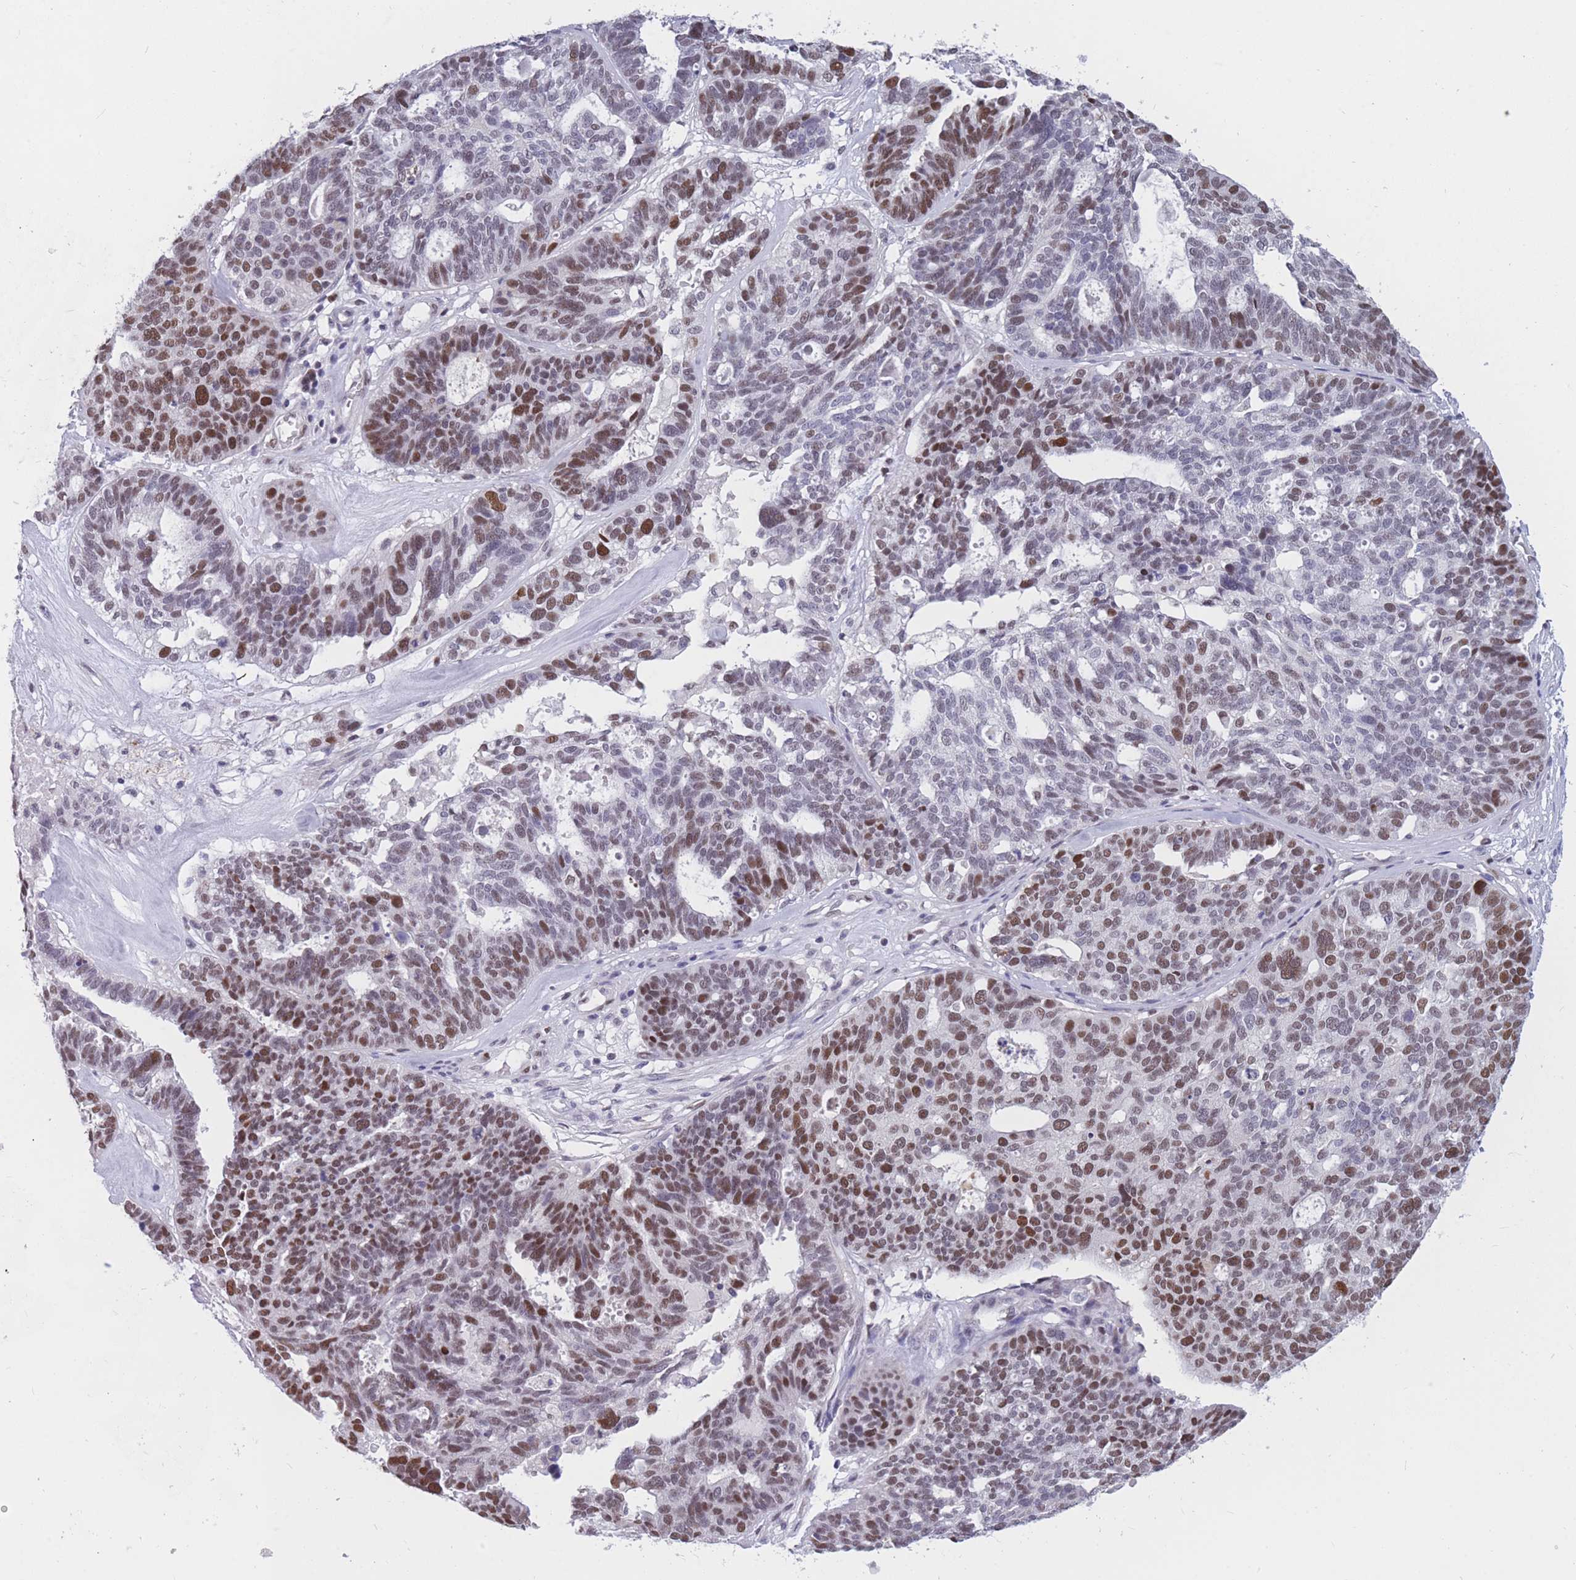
{"staining": {"intensity": "strong", "quantity": "25%-75%", "location": "nuclear"}, "tissue": "ovarian cancer", "cell_type": "Tumor cells", "image_type": "cancer", "snomed": [{"axis": "morphology", "description": "Cystadenocarcinoma, serous, NOS"}, {"axis": "topography", "description": "Ovary"}], "caption": "A brown stain shows strong nuclear expression of a protein in human ovarian cancer tumor cells.", "gene": "NASP", "patient": {"sex": "female", "age": 59}}